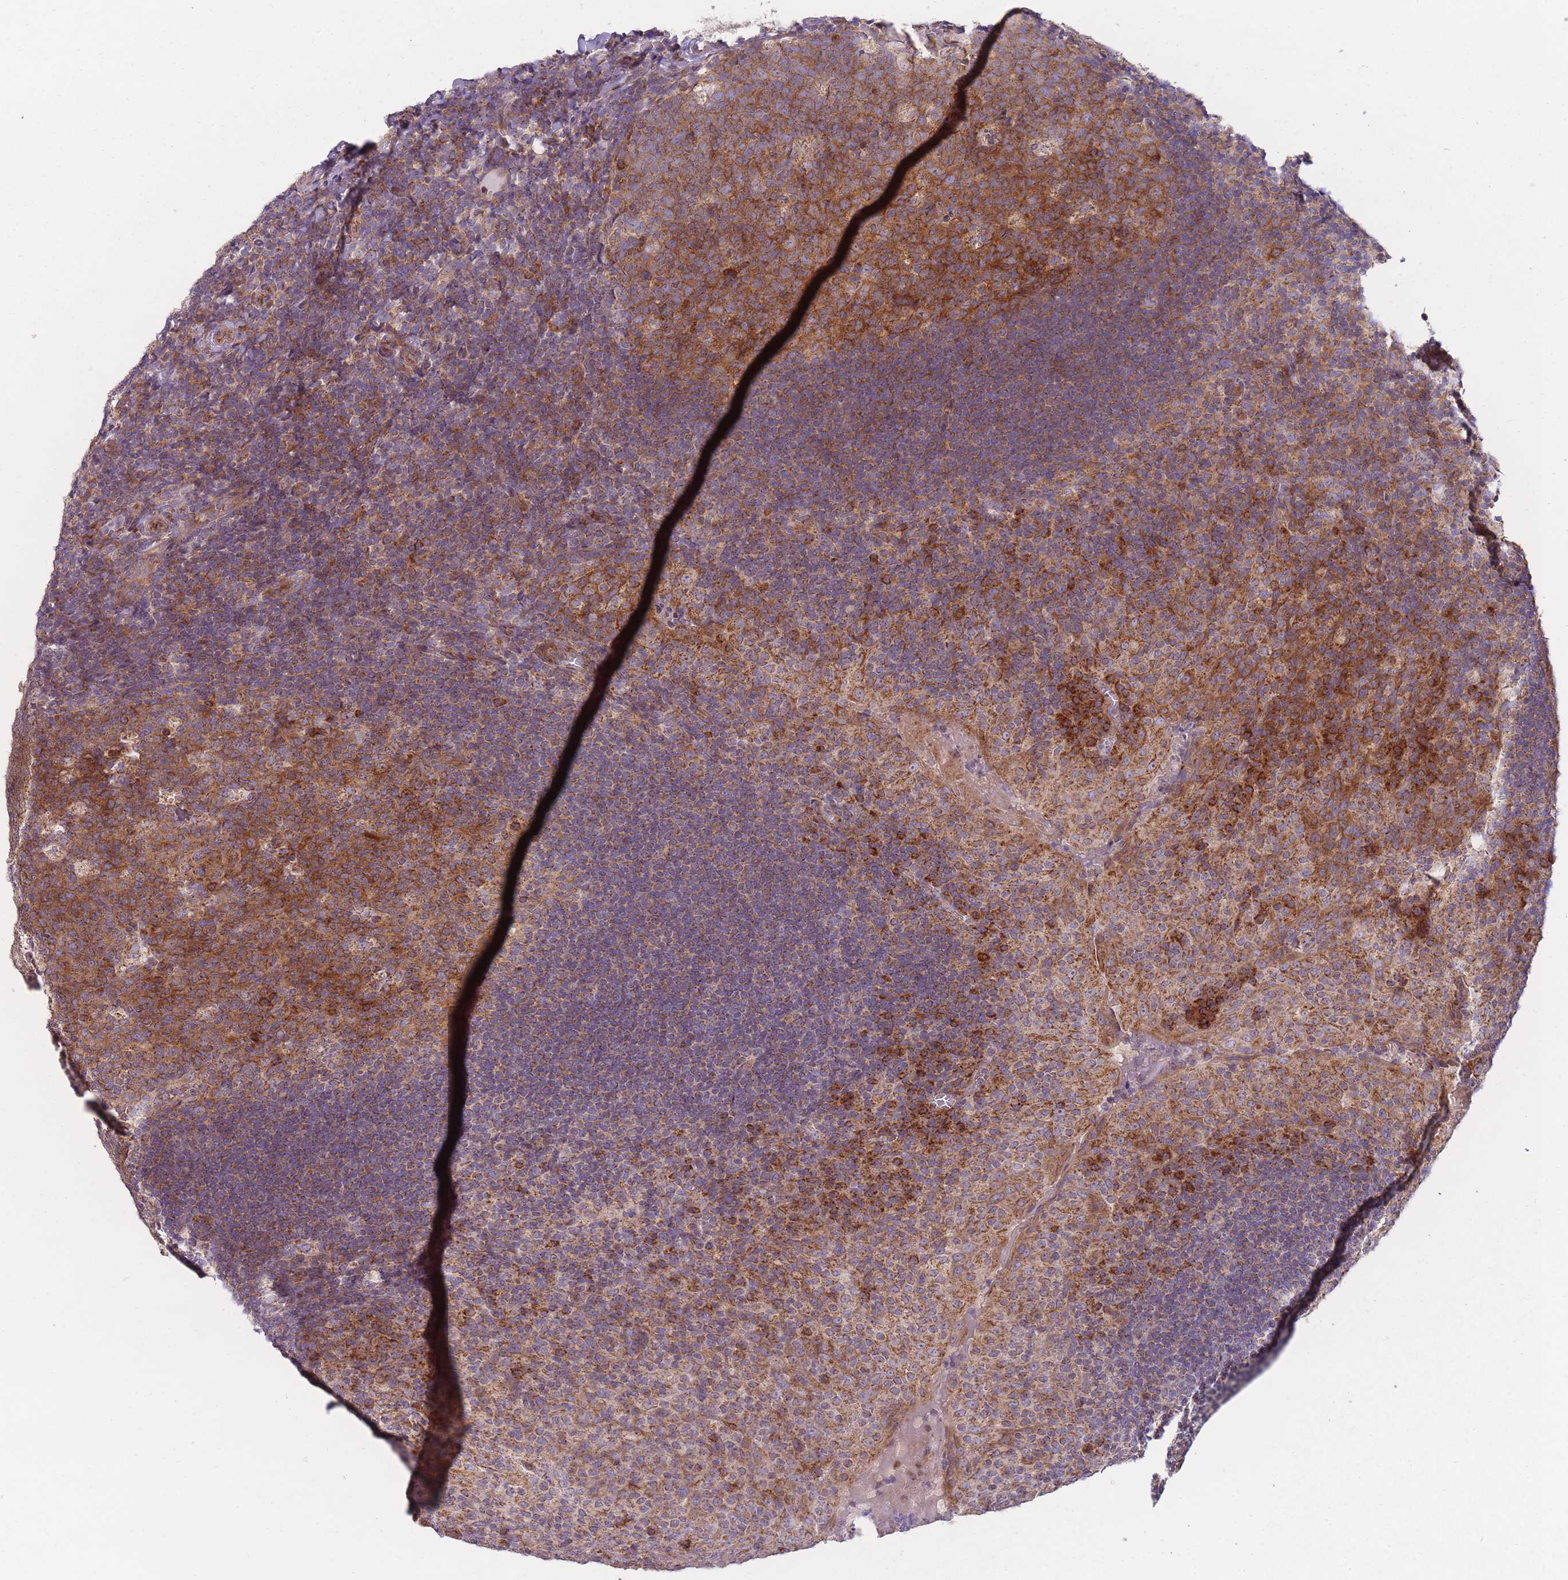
{"staining": {"intensity": "strong", "quantity": ">75%", "location": "cytoplasmic/membranous"}, "tissue": "tonsil", "cell_type": "Germinal center cells", "image_type": "normal", "snomed": [{"axis": "morphology", "description": "Normal tissue, NOS"}, {"axis": "topography", "description": "Tonsil"}], "caption": "The photomicrograph demonstrates staining of normal tonsil, revealing strong cytoplasmic/membranous protein positivity (brown color) within germinal center cells.", "gene": "ENSG00000255639", "patient": {"sex": "male", "age": 17}}